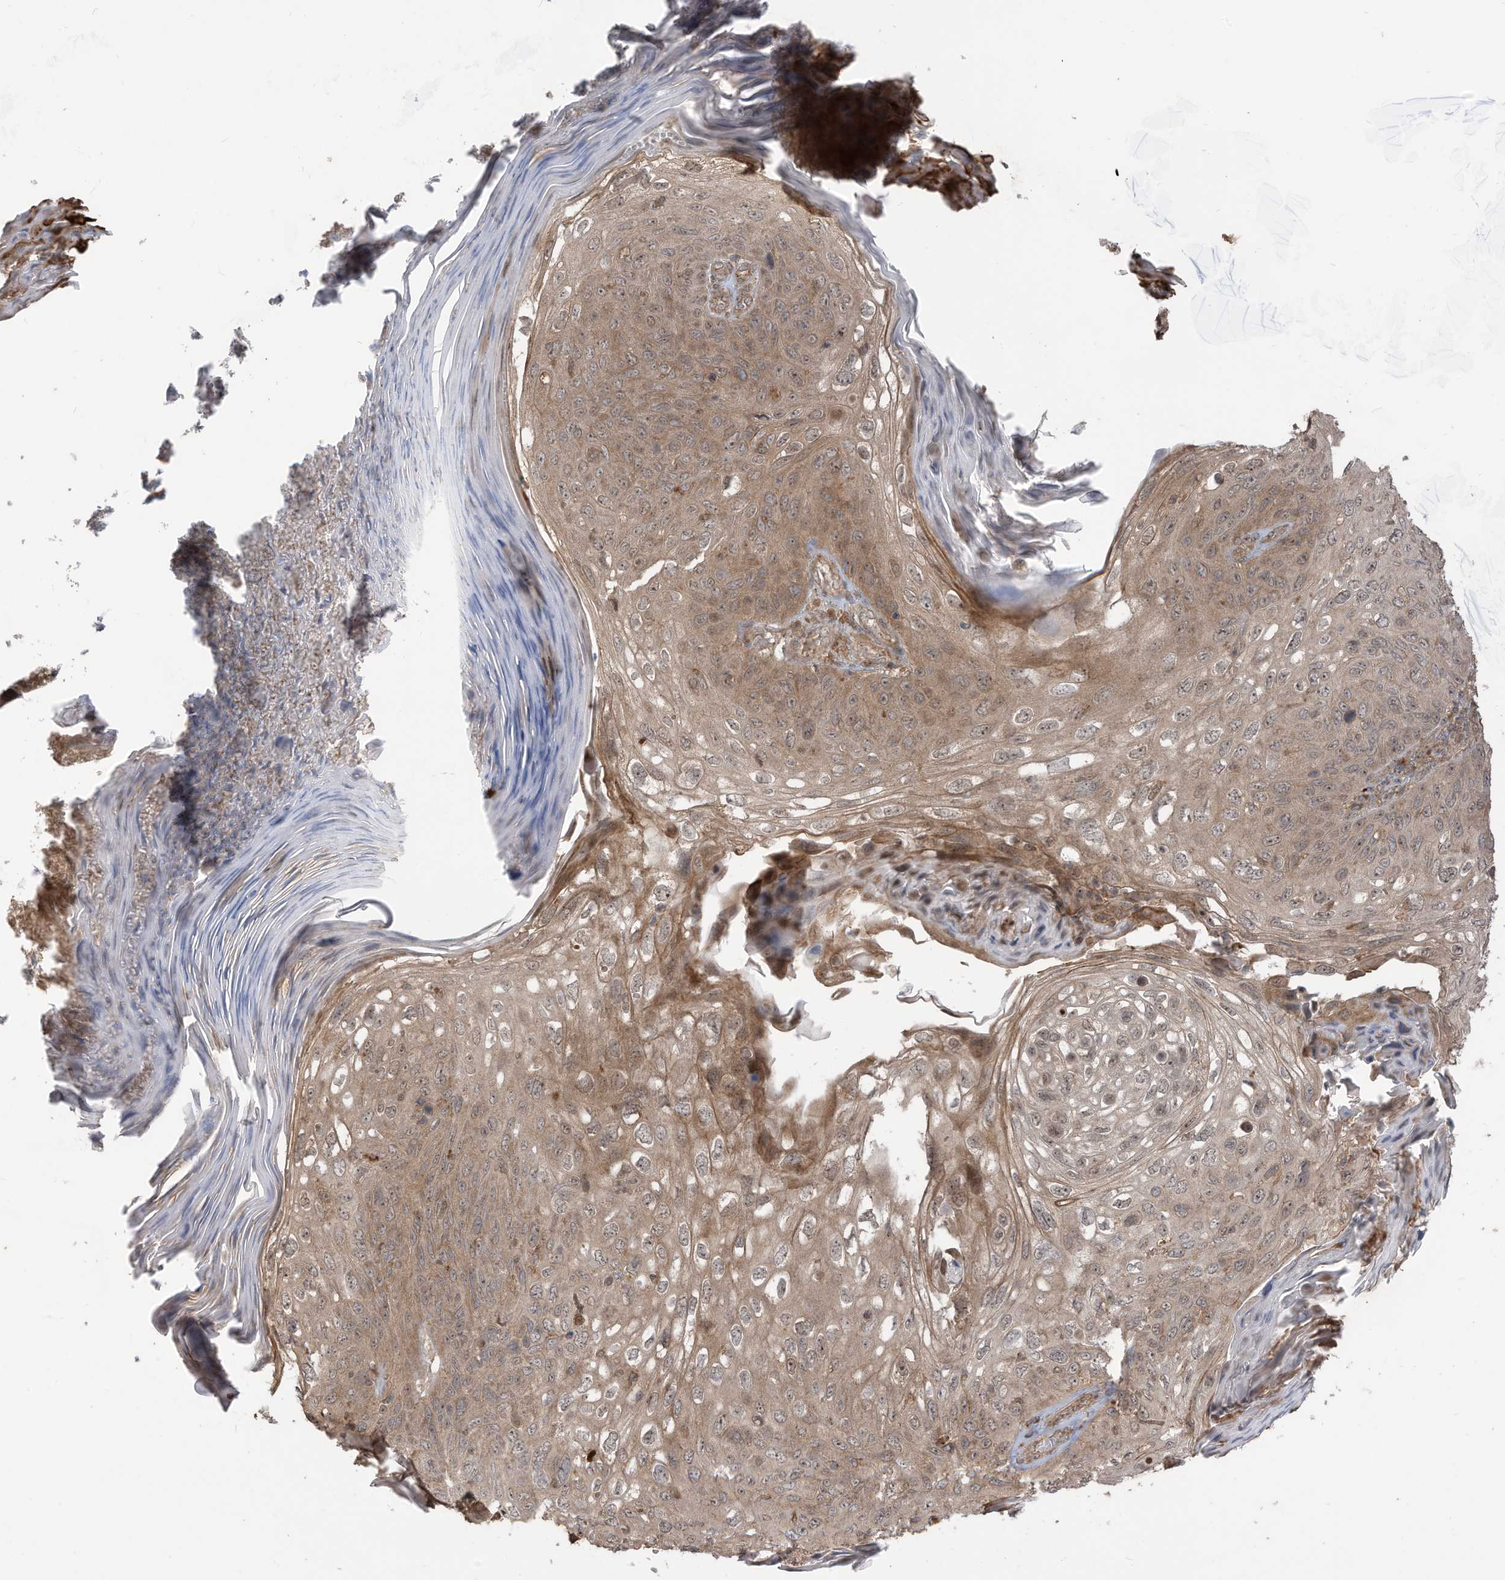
{"staining": {"intensity": "moderate", "quantity": ">75%", "location": "cytoplasmic/membranous"}, "tissue": "skin cancer", "cell_type": "Tumor cells", "image_type": "cancer", "snomed": [{"axis": "morphology", "description": "Squamous cell carcinoma, NOS"}, {"axis": "topography", "description": "Skin"}], "caption": "Protein expression analysis of human skin cancer reveals moderate cytoplasmic/membranous expression in about >75% of tumor cells.", "gene": "CARF", "patient": {"sex": "female", "age": 90}}